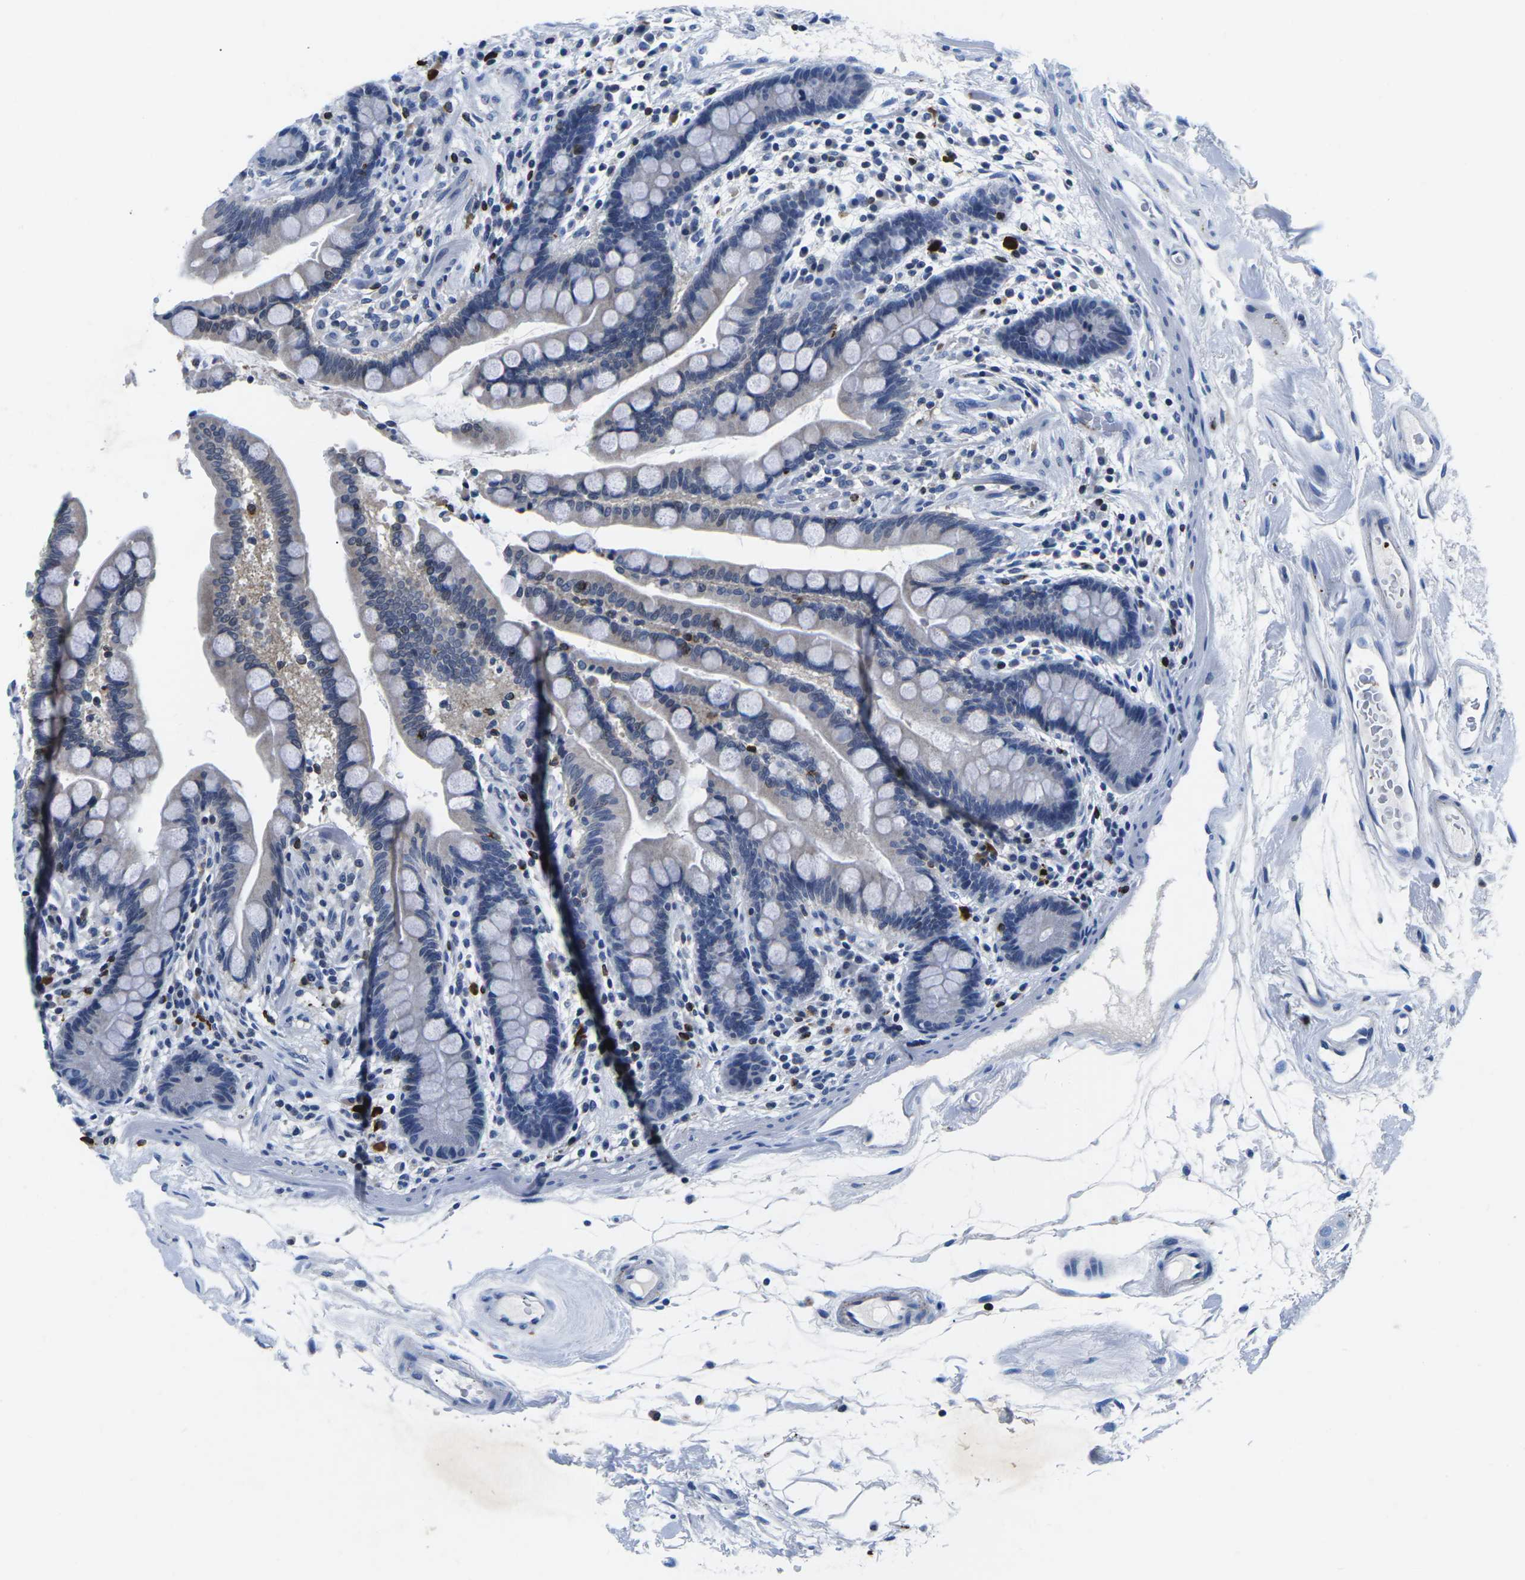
{"staining": {"intensity": "negative", "quantity": "none", "location": "none"}, "tissue": "colon", "cell_type": "Endothelial cells", "image_type": "normal", "snomed": [{"axis": "morphology", "description": "Normal tissue, NOS"}, {"axis": "topography", "description": "Colon"}], "caption": "Colon stained for a protein using immunohistochemistry (IHC) shows no expression endothelial cells.", "gene": "CTSW", "patient": {"sex": "male", "age": 73}}